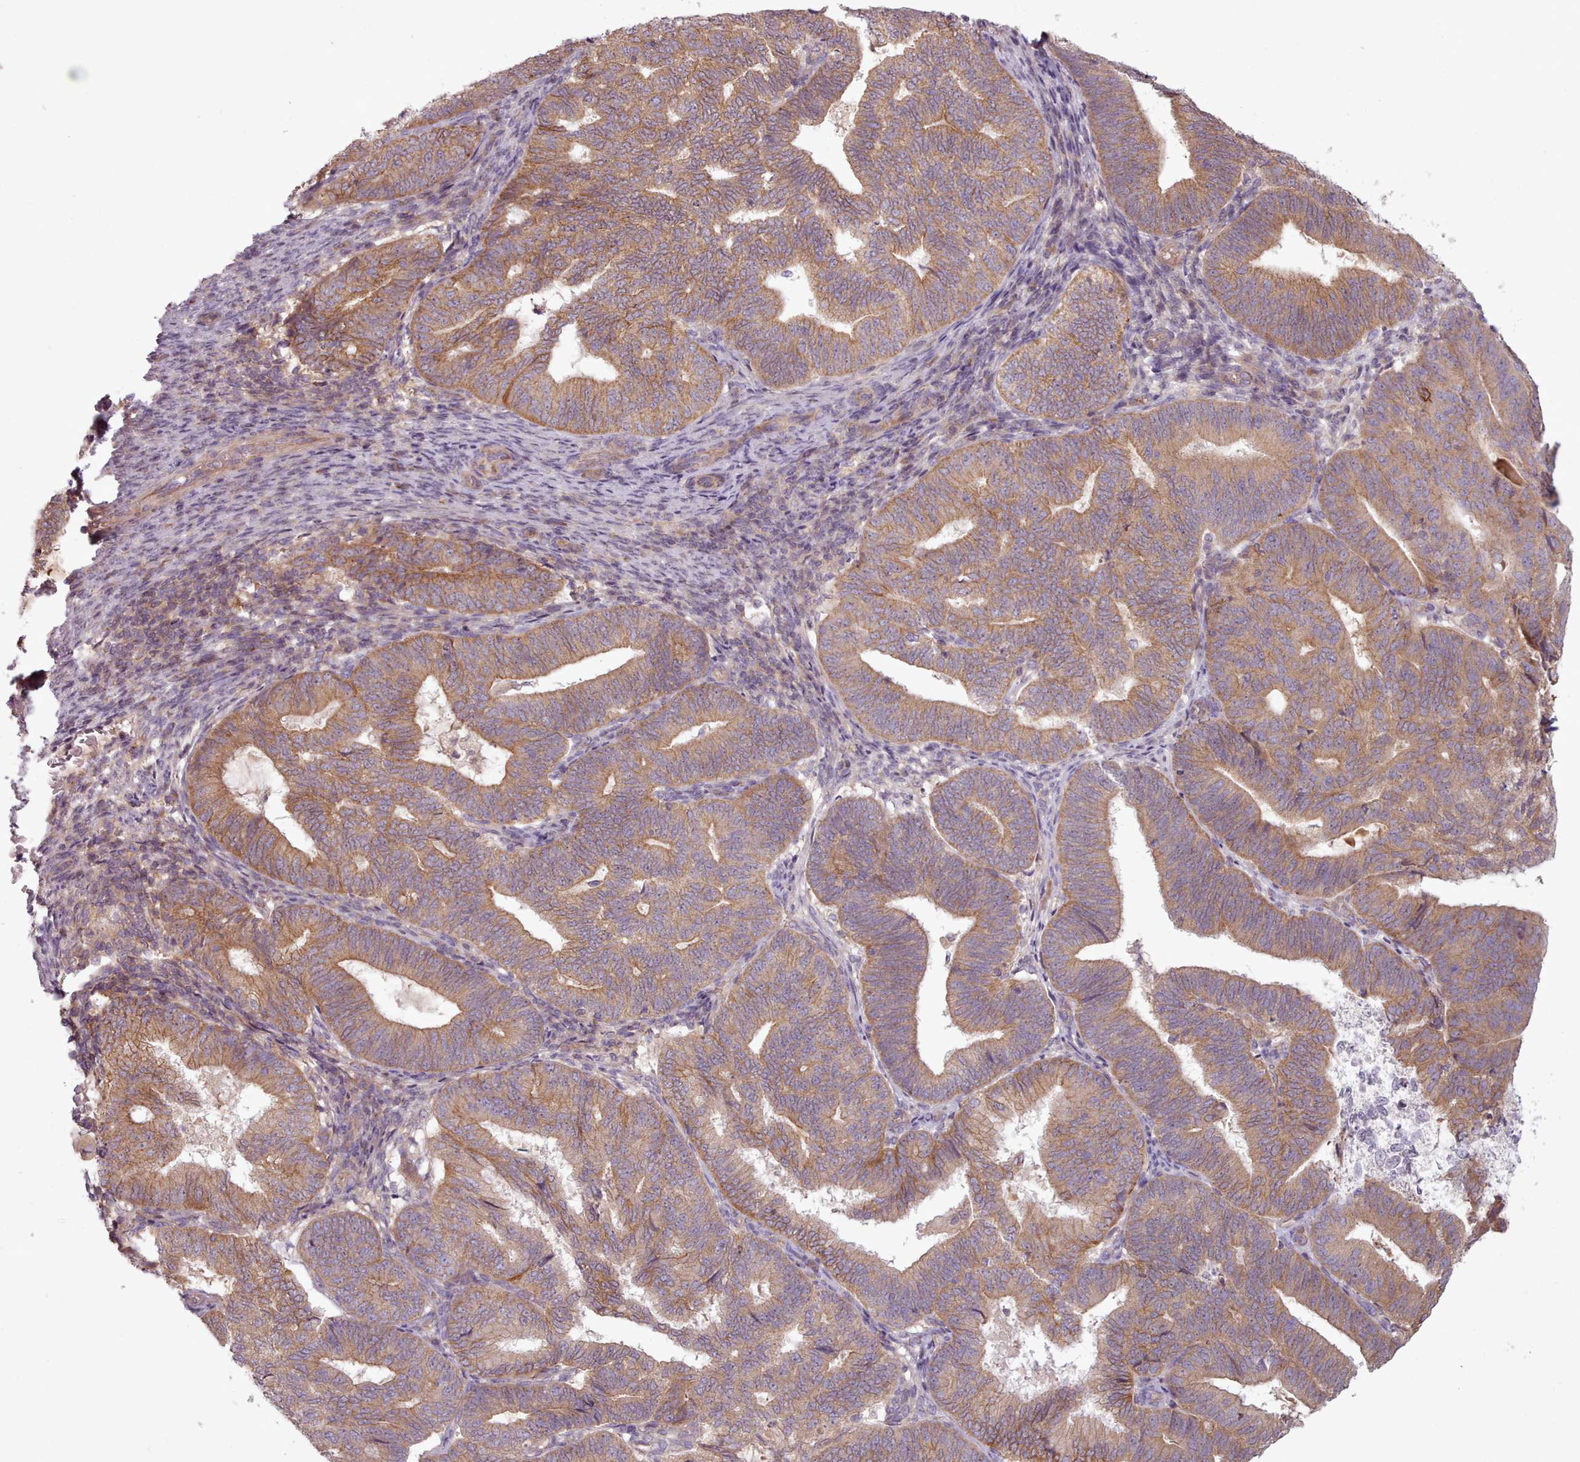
{"staining": {"intensity": "moderate", "quantity": ">75%", "location": "cytoplasmic/membranous"}, "tissue": "endometrial cancer", "cell_type": "Tumor cells", "image_type": "cancer", "snomed": [{"axis": "morphology", "description": "Adenocarcinoma, NOS"}, {"axis": "topography", "description": "Endometrium"}], "caption": "Protein expression analysis of human endometrial adenocarcinoma reveals moderate cytoplasmic/membranous positivity in approximately >75% of tumor cells.", "gene": "NT5DC2", "patient": {"sex": "female", "age": 70}}